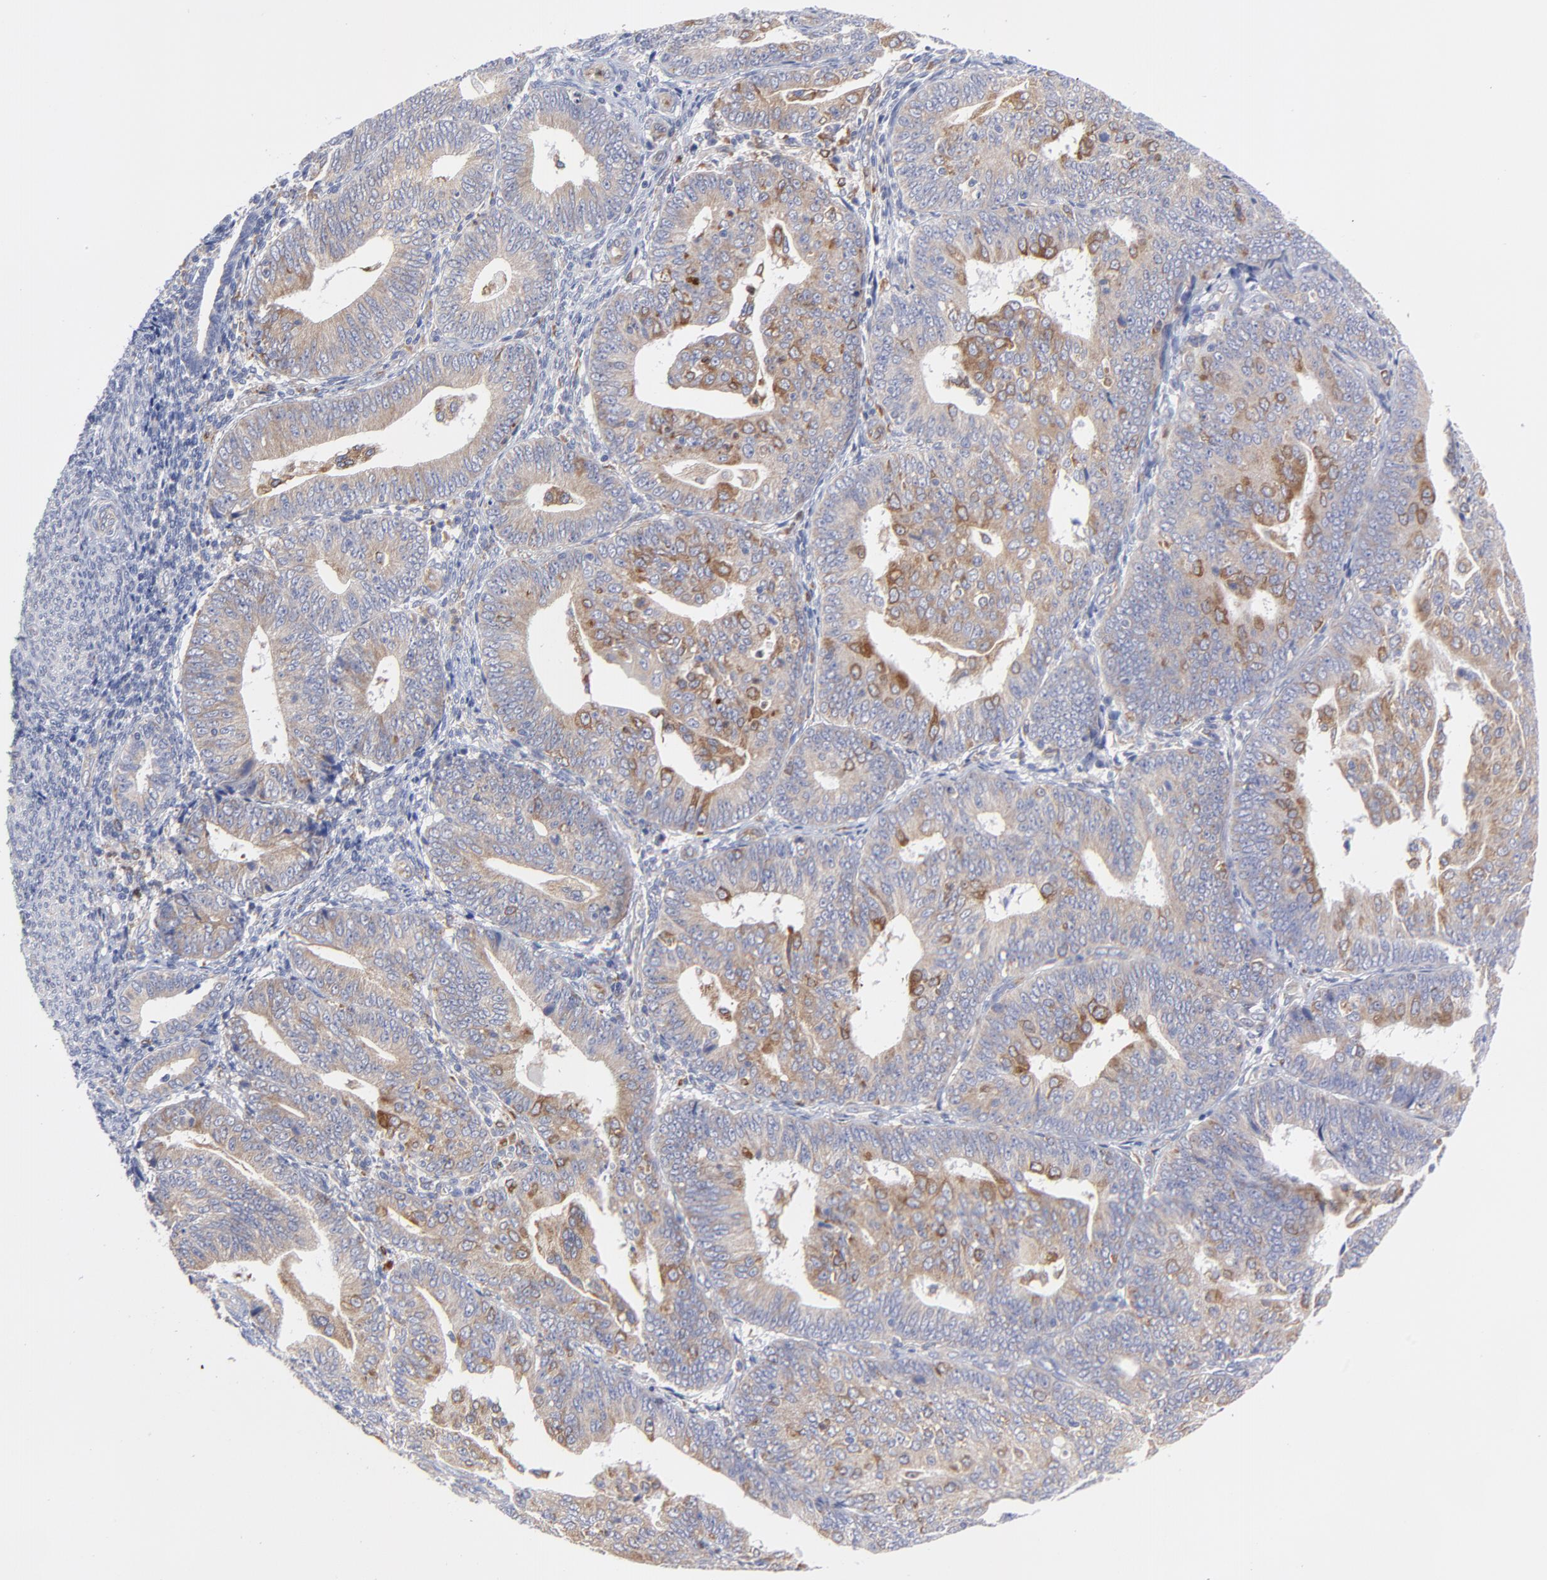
{"staining": {"intensity": "moderate", "quantity": ">75%", "location": "cytoplasmic/membranous"}, "tissue": "endometrial cancer", "cell_type": "Tumor cells", "image_type": "cancer", "snomed": [{"axis": "morphology", "description": "Adenocarcinoma, NOS"}, {"axis": "topography", "description": "Endometrium"}], "caption": "An immunohistochemistry (IHC) photomicrograph of neoplastic tissue is shown. Protein staining in brown shows moderate cytoplasmic/membranous positivity in endometrial adenocarcinoma within tumor cells.", "gene": "MOSPD2", "patient": {"sex": "female", "age": 56}}